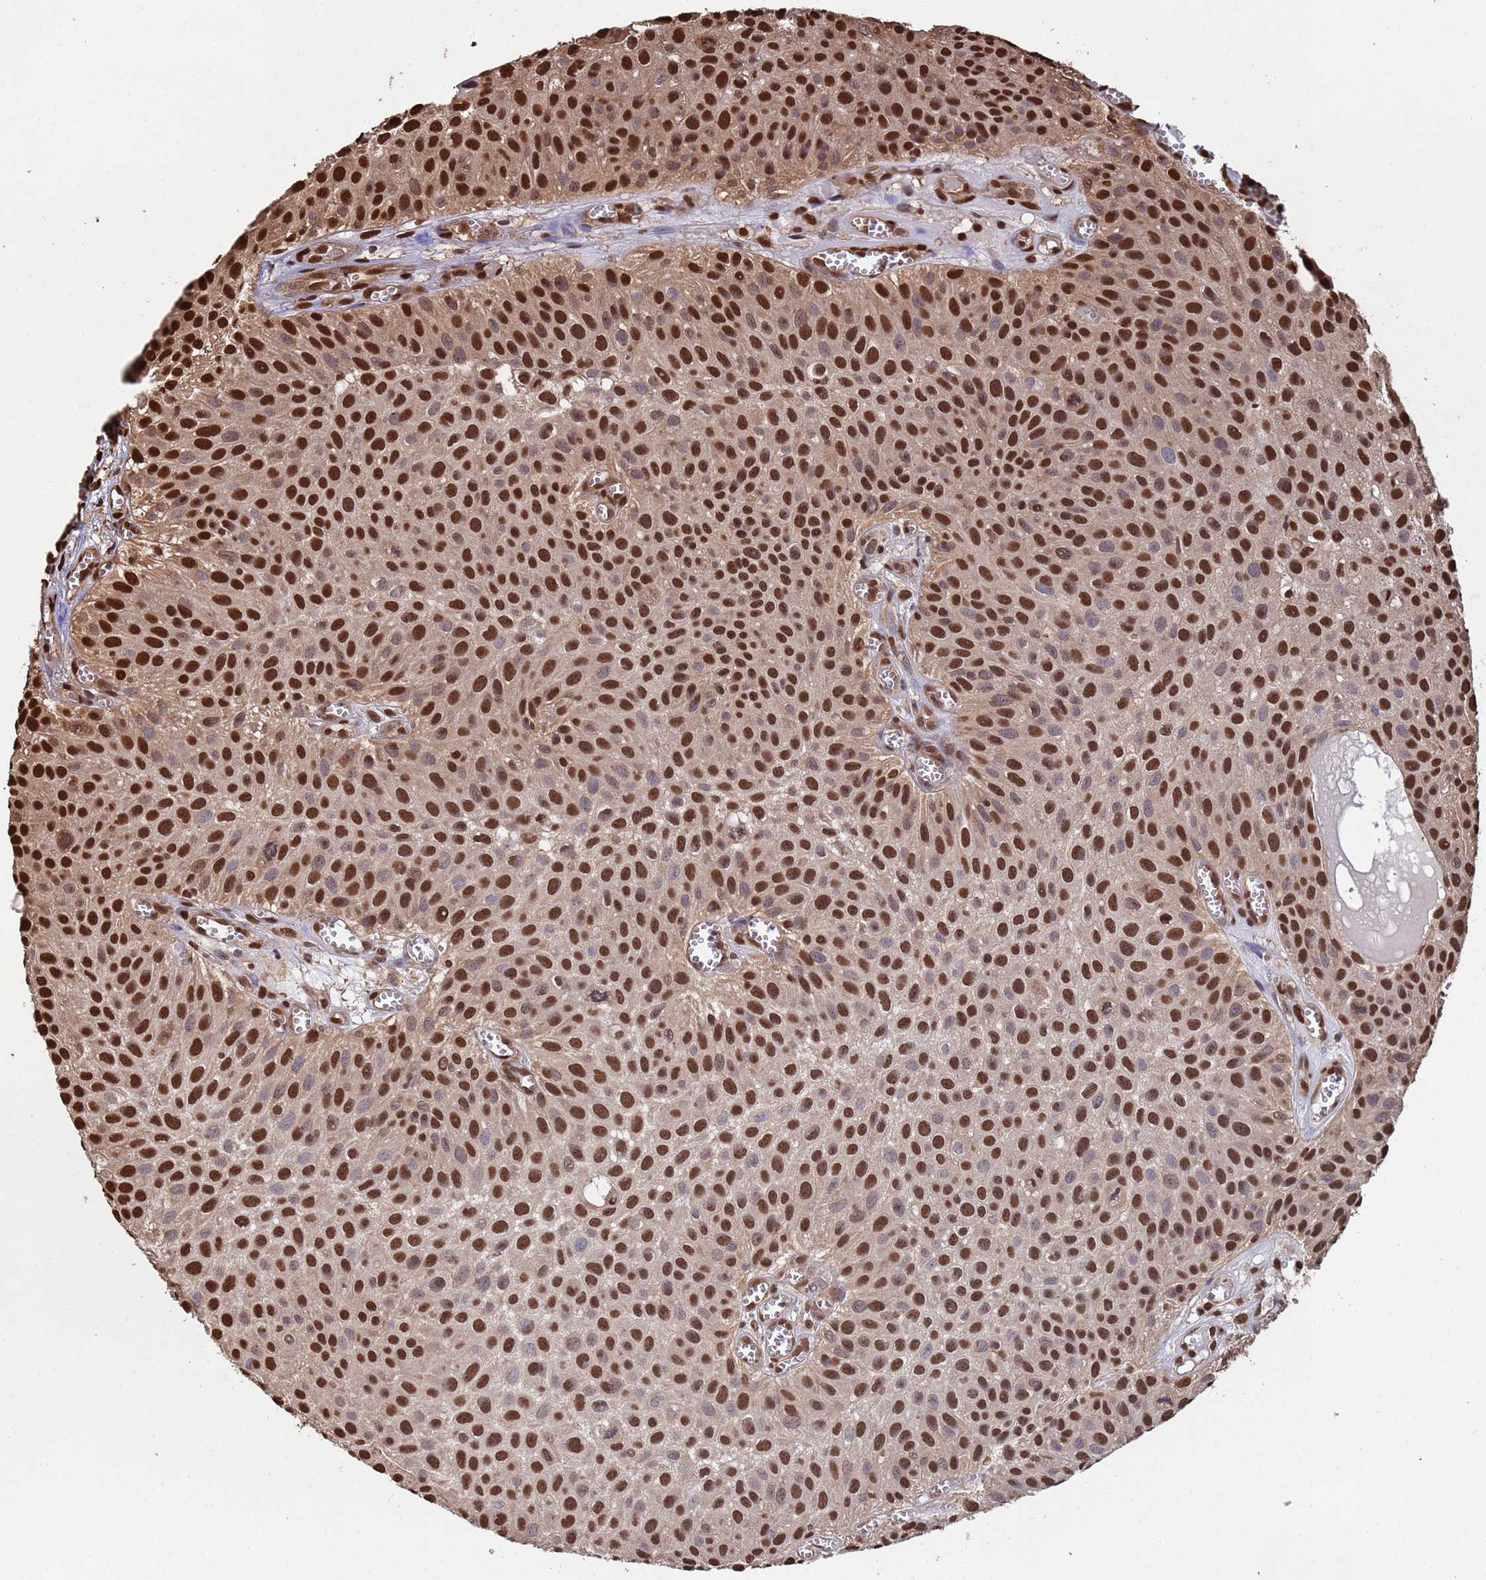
{"staining": {"intensity": "strong", "quantity": ">75%", "location": "nuclear"}, "tissue": "urothelial cancer", "cell_type": "Tumor cells", "image_type": "cancer", "snomed": [{"axis": "morphology", "description": "Urothelial carcinoma, Low grade"}, {"axis": "topography", "description": "Urinary bladder"}], "caption": "The immunohistochemical stain shows strong nuclear staining in tumor cells of urothelial cancer tissue.", "gene": "SUMO4", "patient": {"sex": "male", "age": 88}}